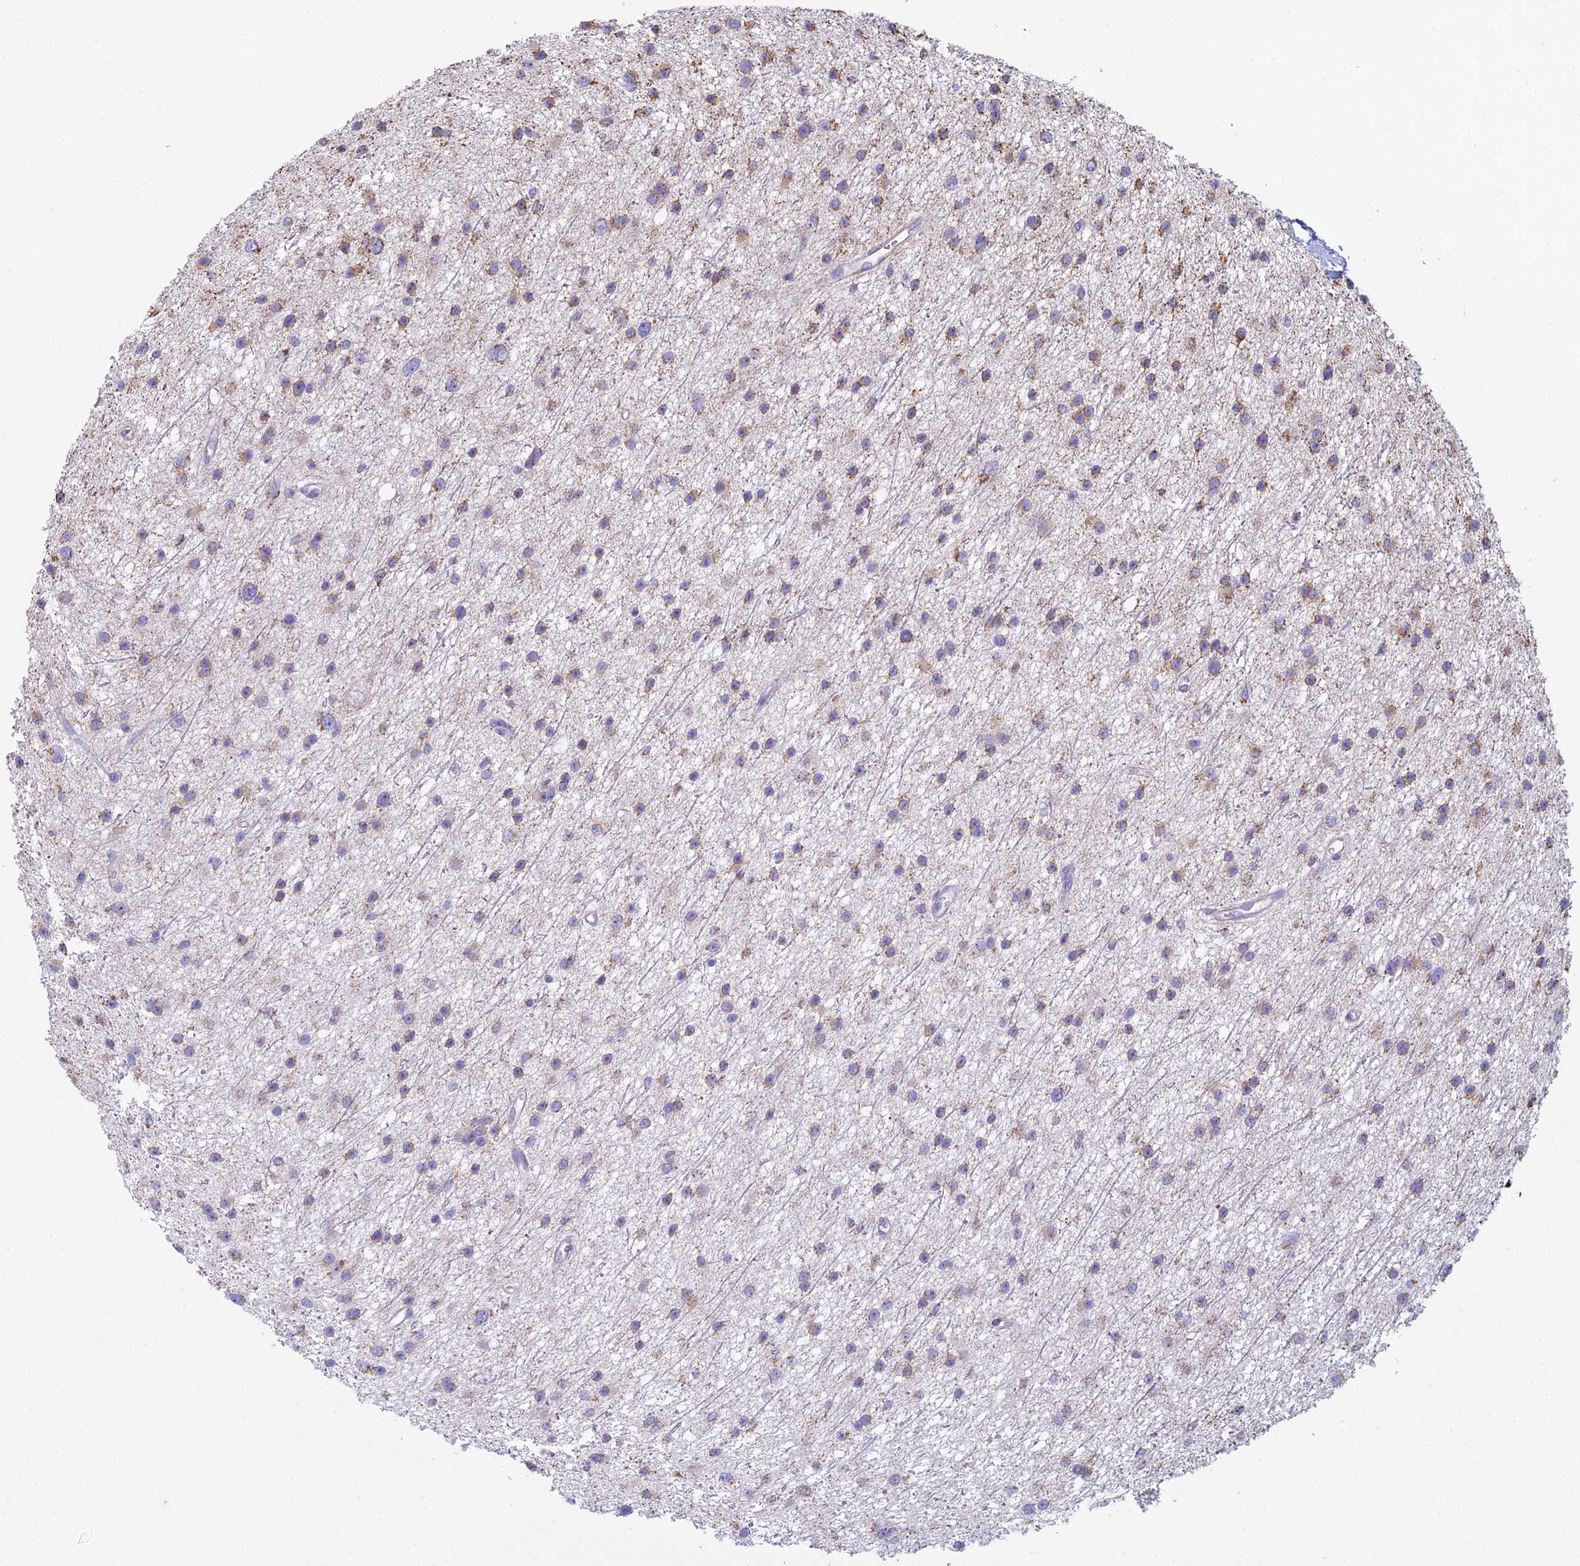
{"staining": {"intensity": "weak", "quantity": ">75%", "location": "cytoplasmic/membranous"}, "tissue": "glioma", "cell_type": "Tumor cells", "image_type": "cancer", "snomed": [{"axis": "morphology", "description": "Glioma, malignant, Low grade"}, {"axis": "topography", "description": "Cerebral cortex"}], "caption": "Malignant glioma (low-grade) stained with immunohistochemistry demonstrates weak cytoplasmic/membranous positivity in approximately >75% of tumor cells.", "gene": "OR2W3", "patient": {"sex": "female", "age": 39}}